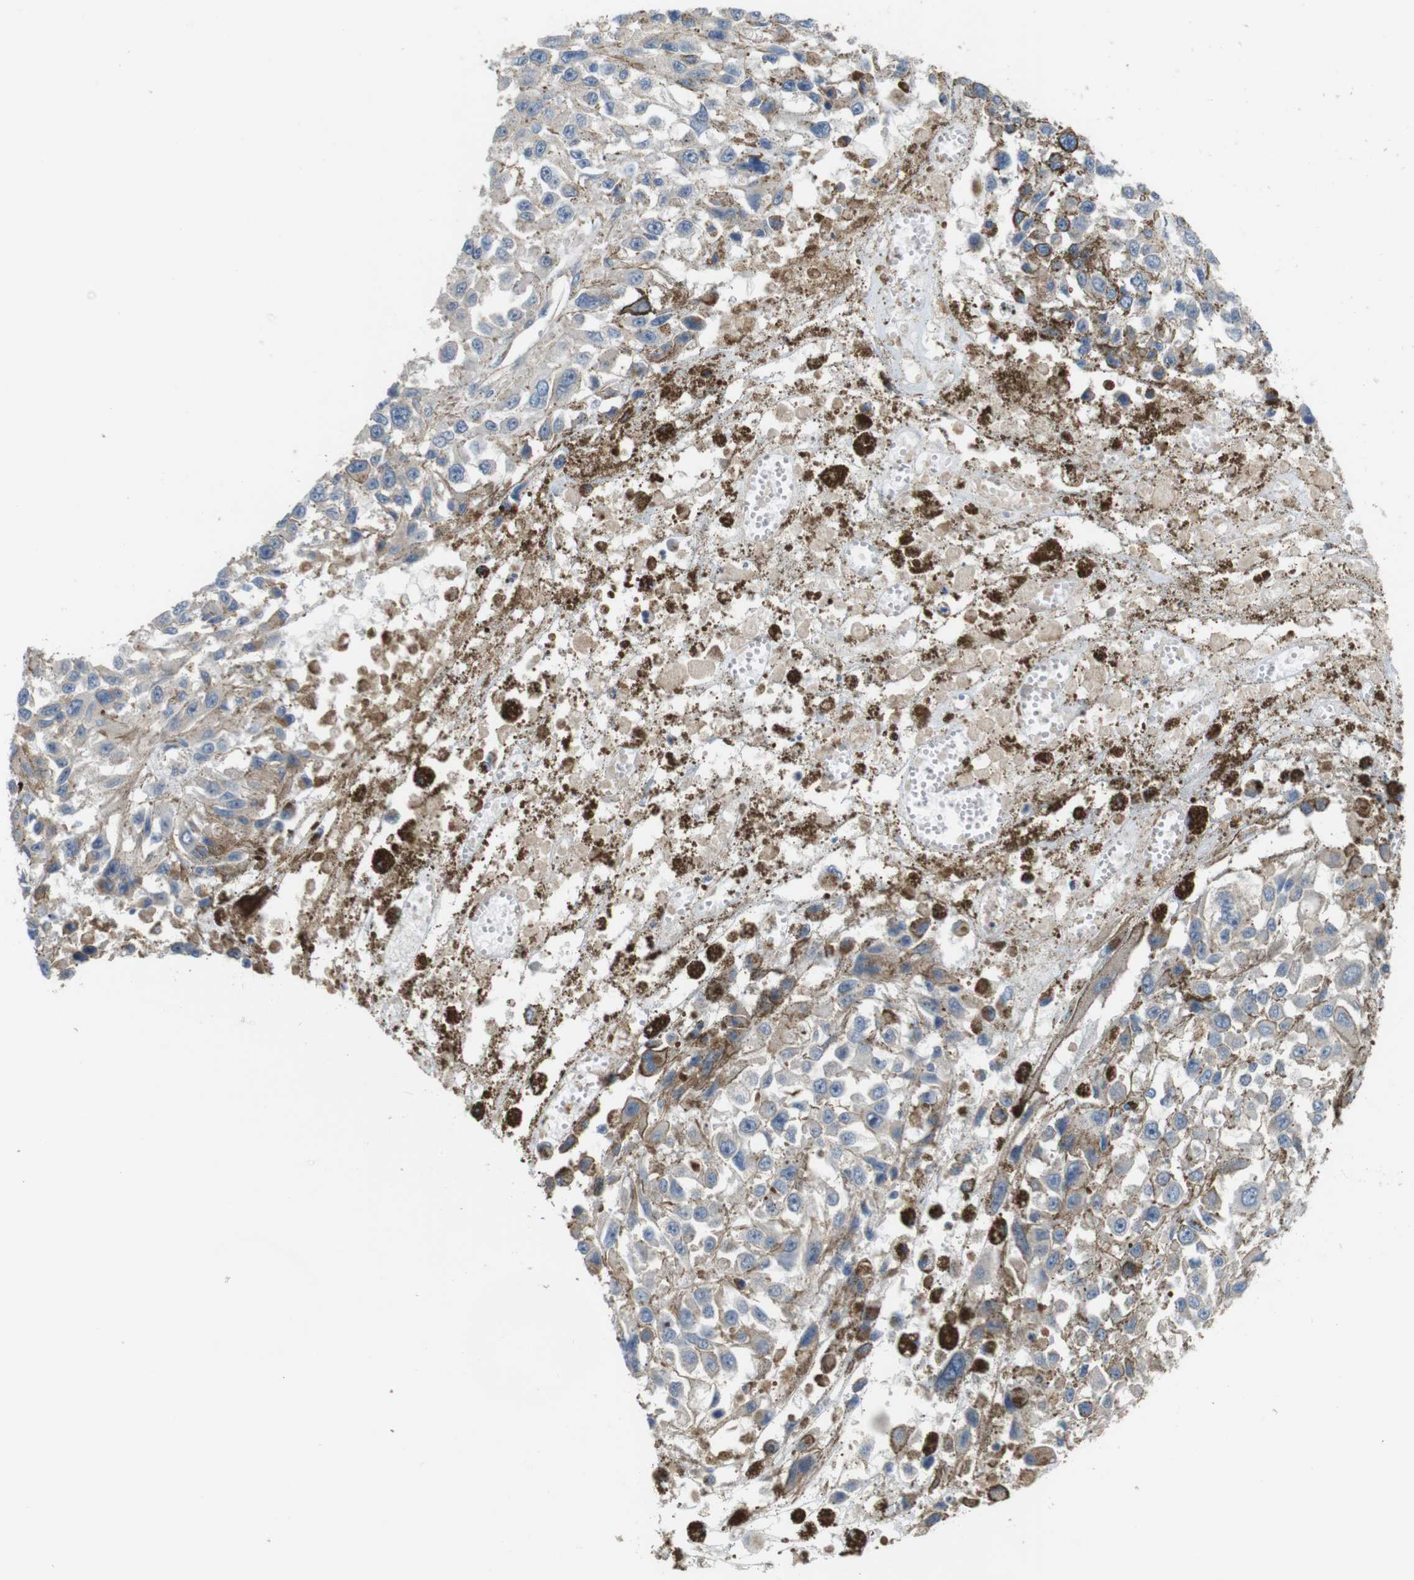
{"staining": {"intensity": "weak", "quantity": "25%-75%", "location": "cytoplasmic/membranous"}, "tissue": "melanoma", "cell_type": "Tumor cells", "image_type": "cancer", "snomed": [{"axis": "morphology", "description": "Malignant melanoma, Metastatic site"}, {"axis": "topography", "description": "Lymph node"}], "caption": "There is low levels of weak cytoplasmic/membranous positivity in tumor cells of melanoma, as demonstrated by immunohistochemical staining (brown color).", "gene": "BVES", "patient": {"sex": "male", "age": 59}}